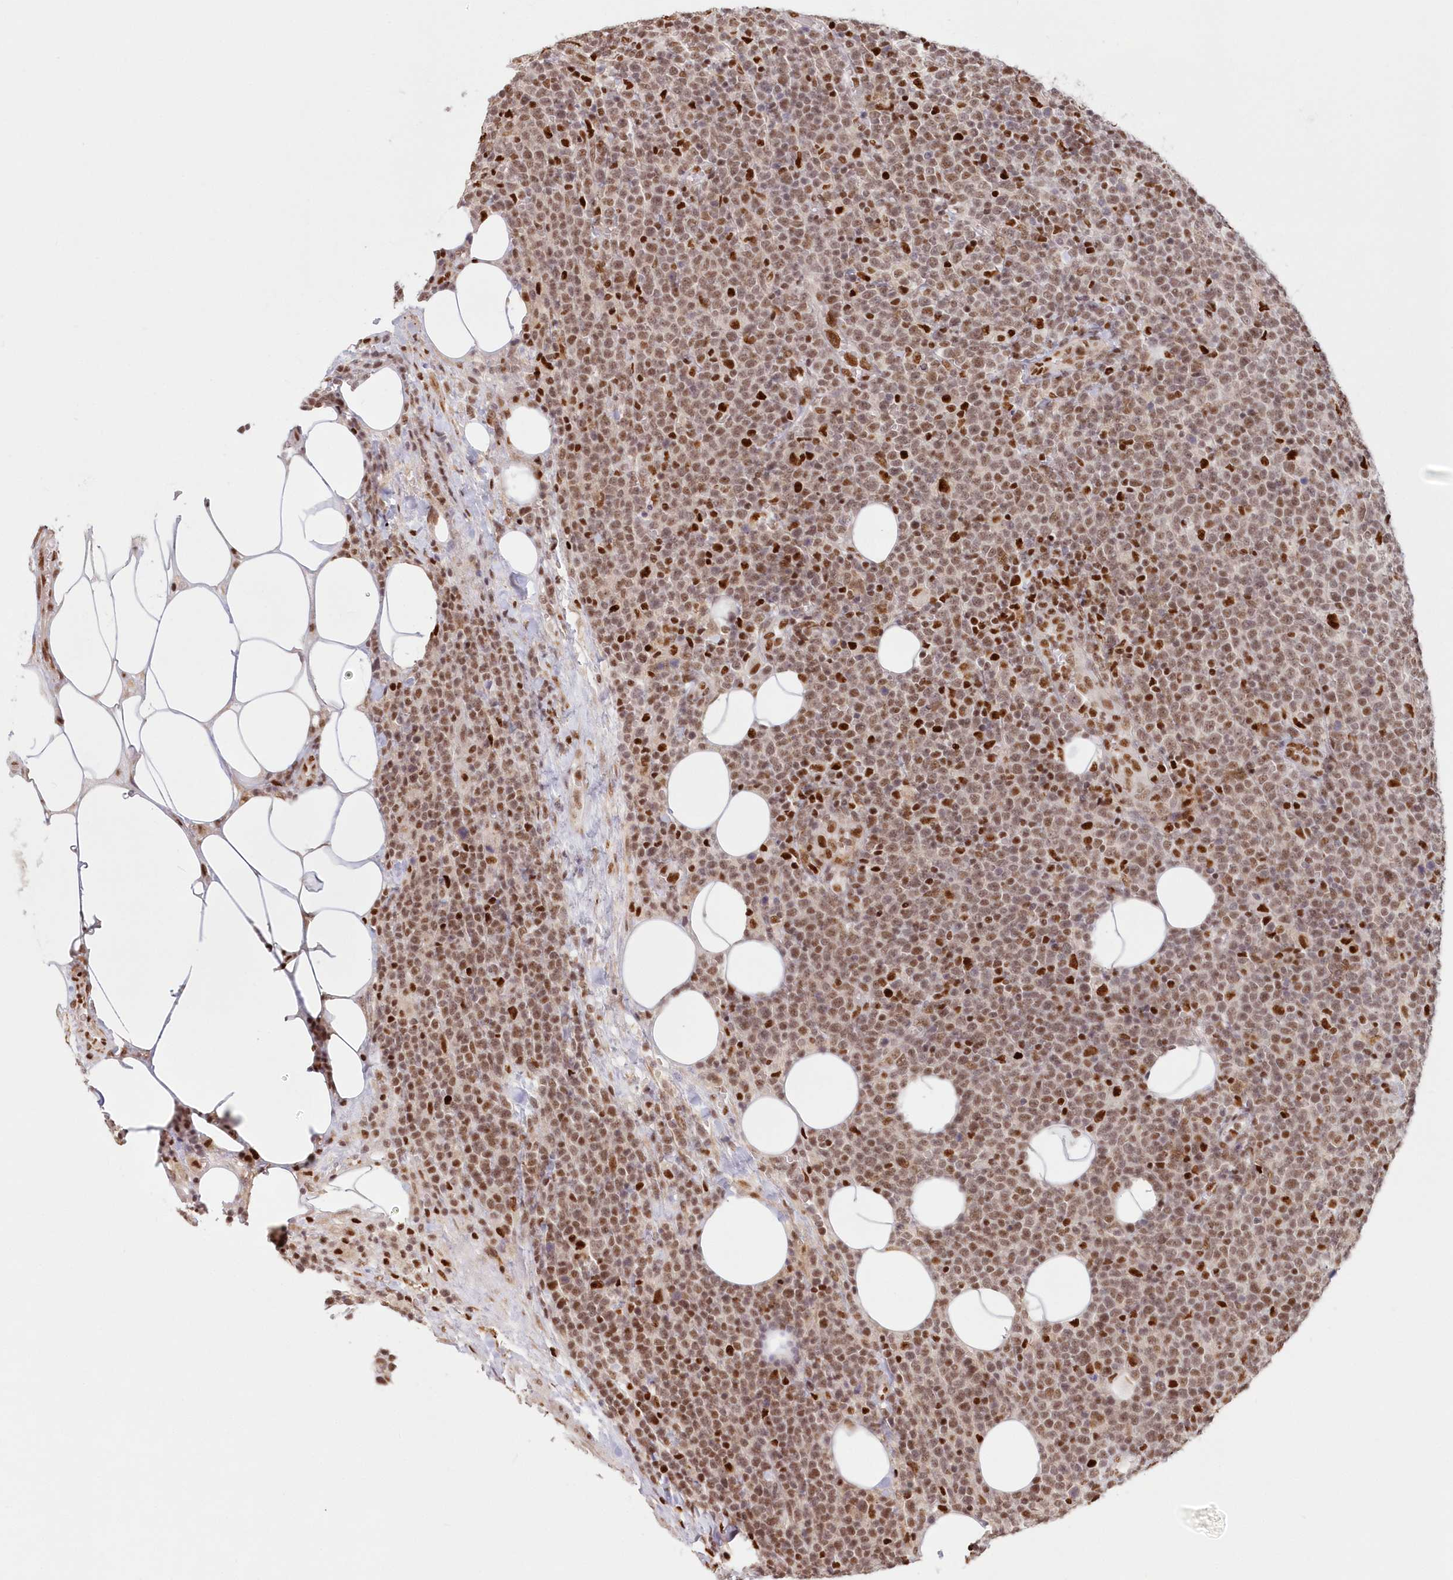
{"staining": {"intensity": "moderate", "quantity": ">75%", "location": "nuclear"}, "tissue": "lymphoma", "cell_type": "Tumor cells", "image_type": "cancer", "snomed": [{"axis": "morphology", "description": "Malignant lymphoma, non-Hodgkin's type, High grade"}, {"axis": "topography", "description": "Lymph node"}], "caption": "Immunohistochemical staining of lymphoma demonstrates medium levels of moderate nuclear positivity in about >75% of tumor cells.", "gene": "POLR2B", "patient": {"sex": "male", "age": 61}}